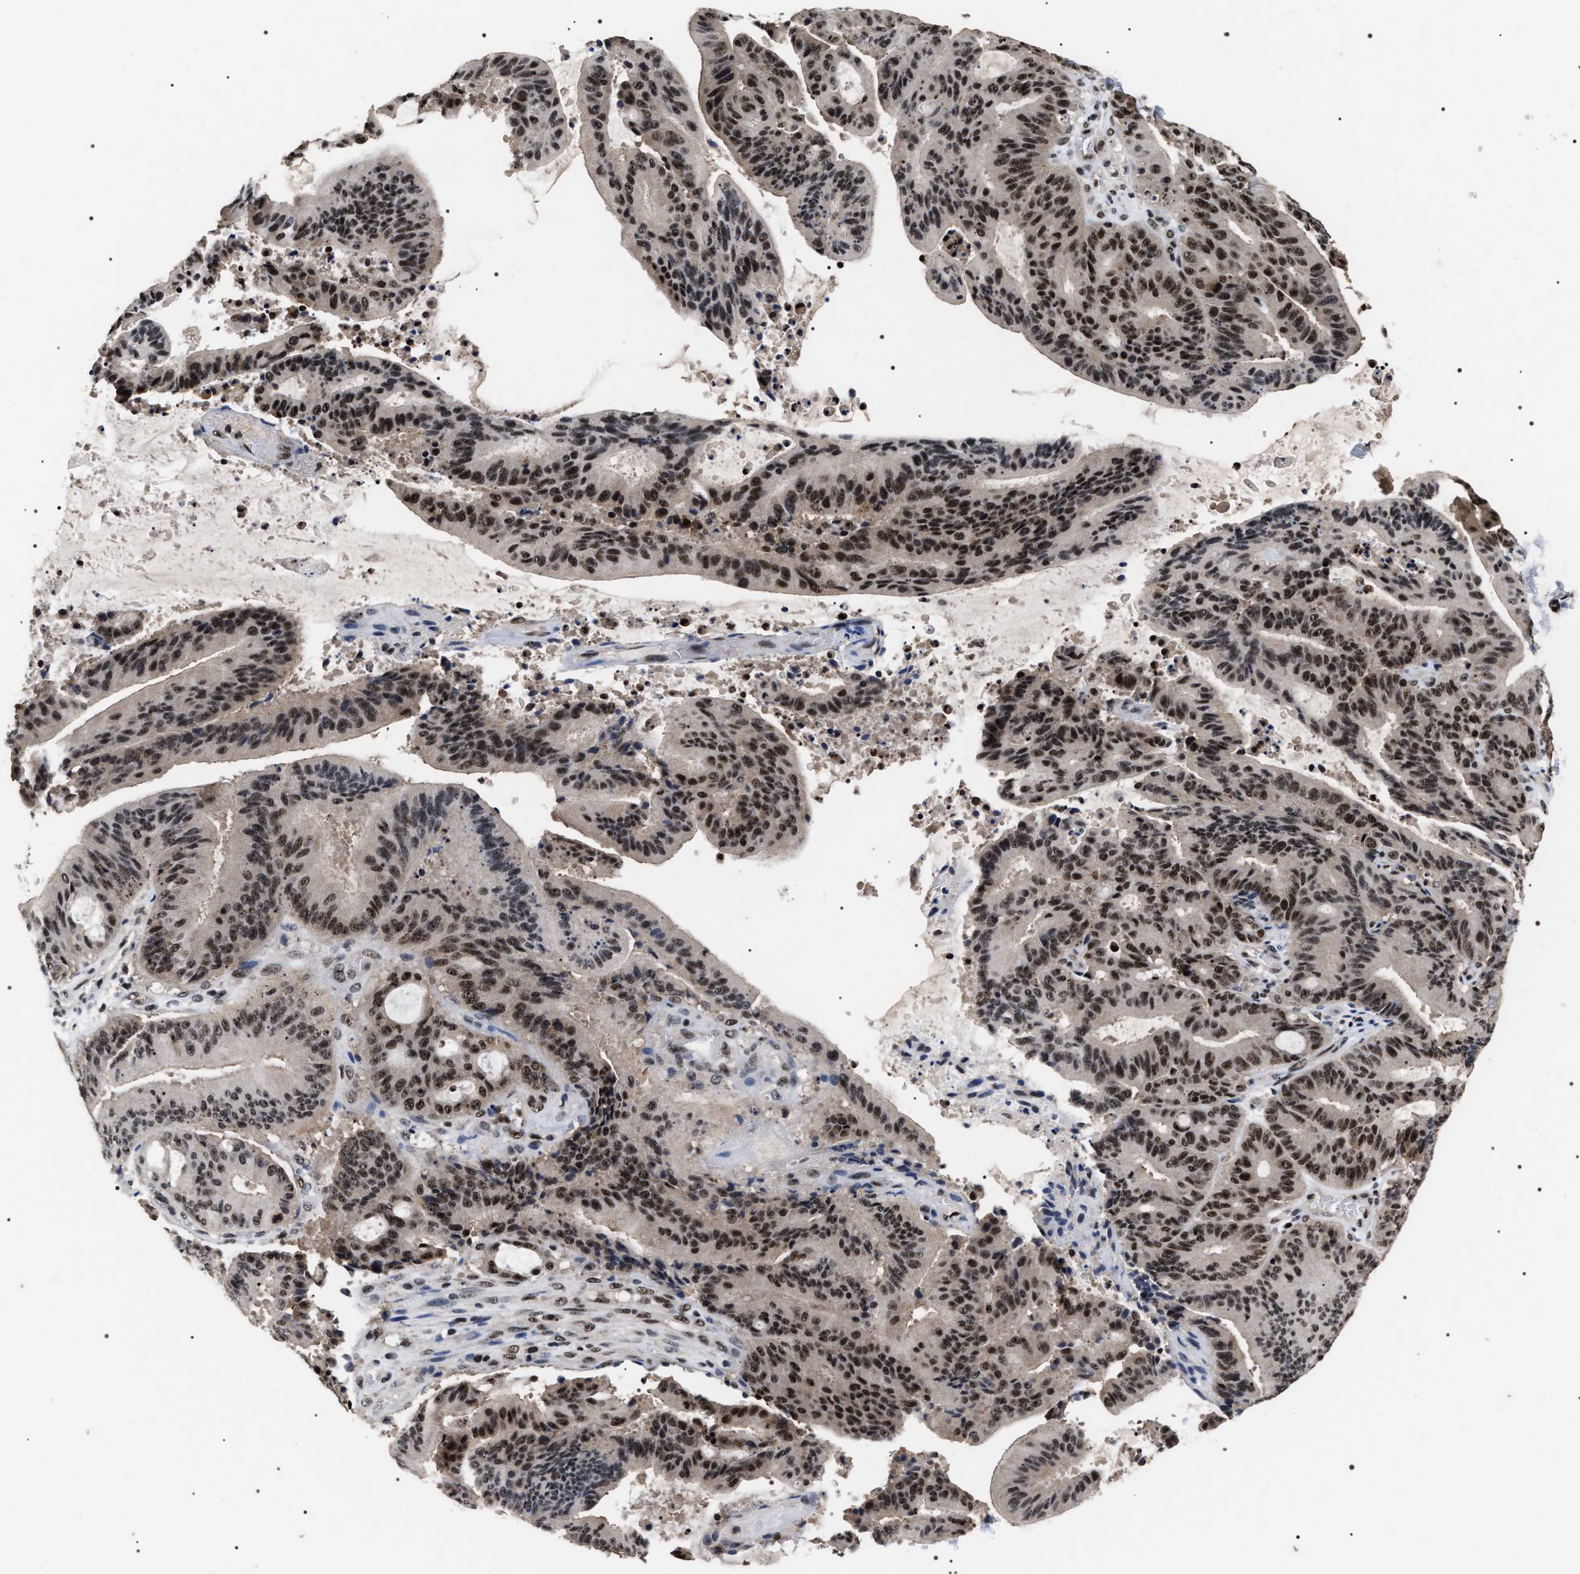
{"staining": {"intensity": "moderate", "quantity": ">75%", "location": "nuclear"}, "tissue": "liver cancer", "cell_type": "Tumor cells", "image_type": "cancer", "snomed": [{"axis": "morphology", "description": "Normal tissue, NOS"}, {"axis": "morphology", "description": "Cholangiocarcinoma"}, {"axis": "topography", "description": "Liver"}, {"axis": "topography", "description": "Peripheral nerve tissue"}], "caption": "Liver cancer stained with a brown dye reveals moderate nuclear positive expression in about >75% of tumor cells.", "gene": "RRP1B", "patient": {"sex": "female", "age": 73}}